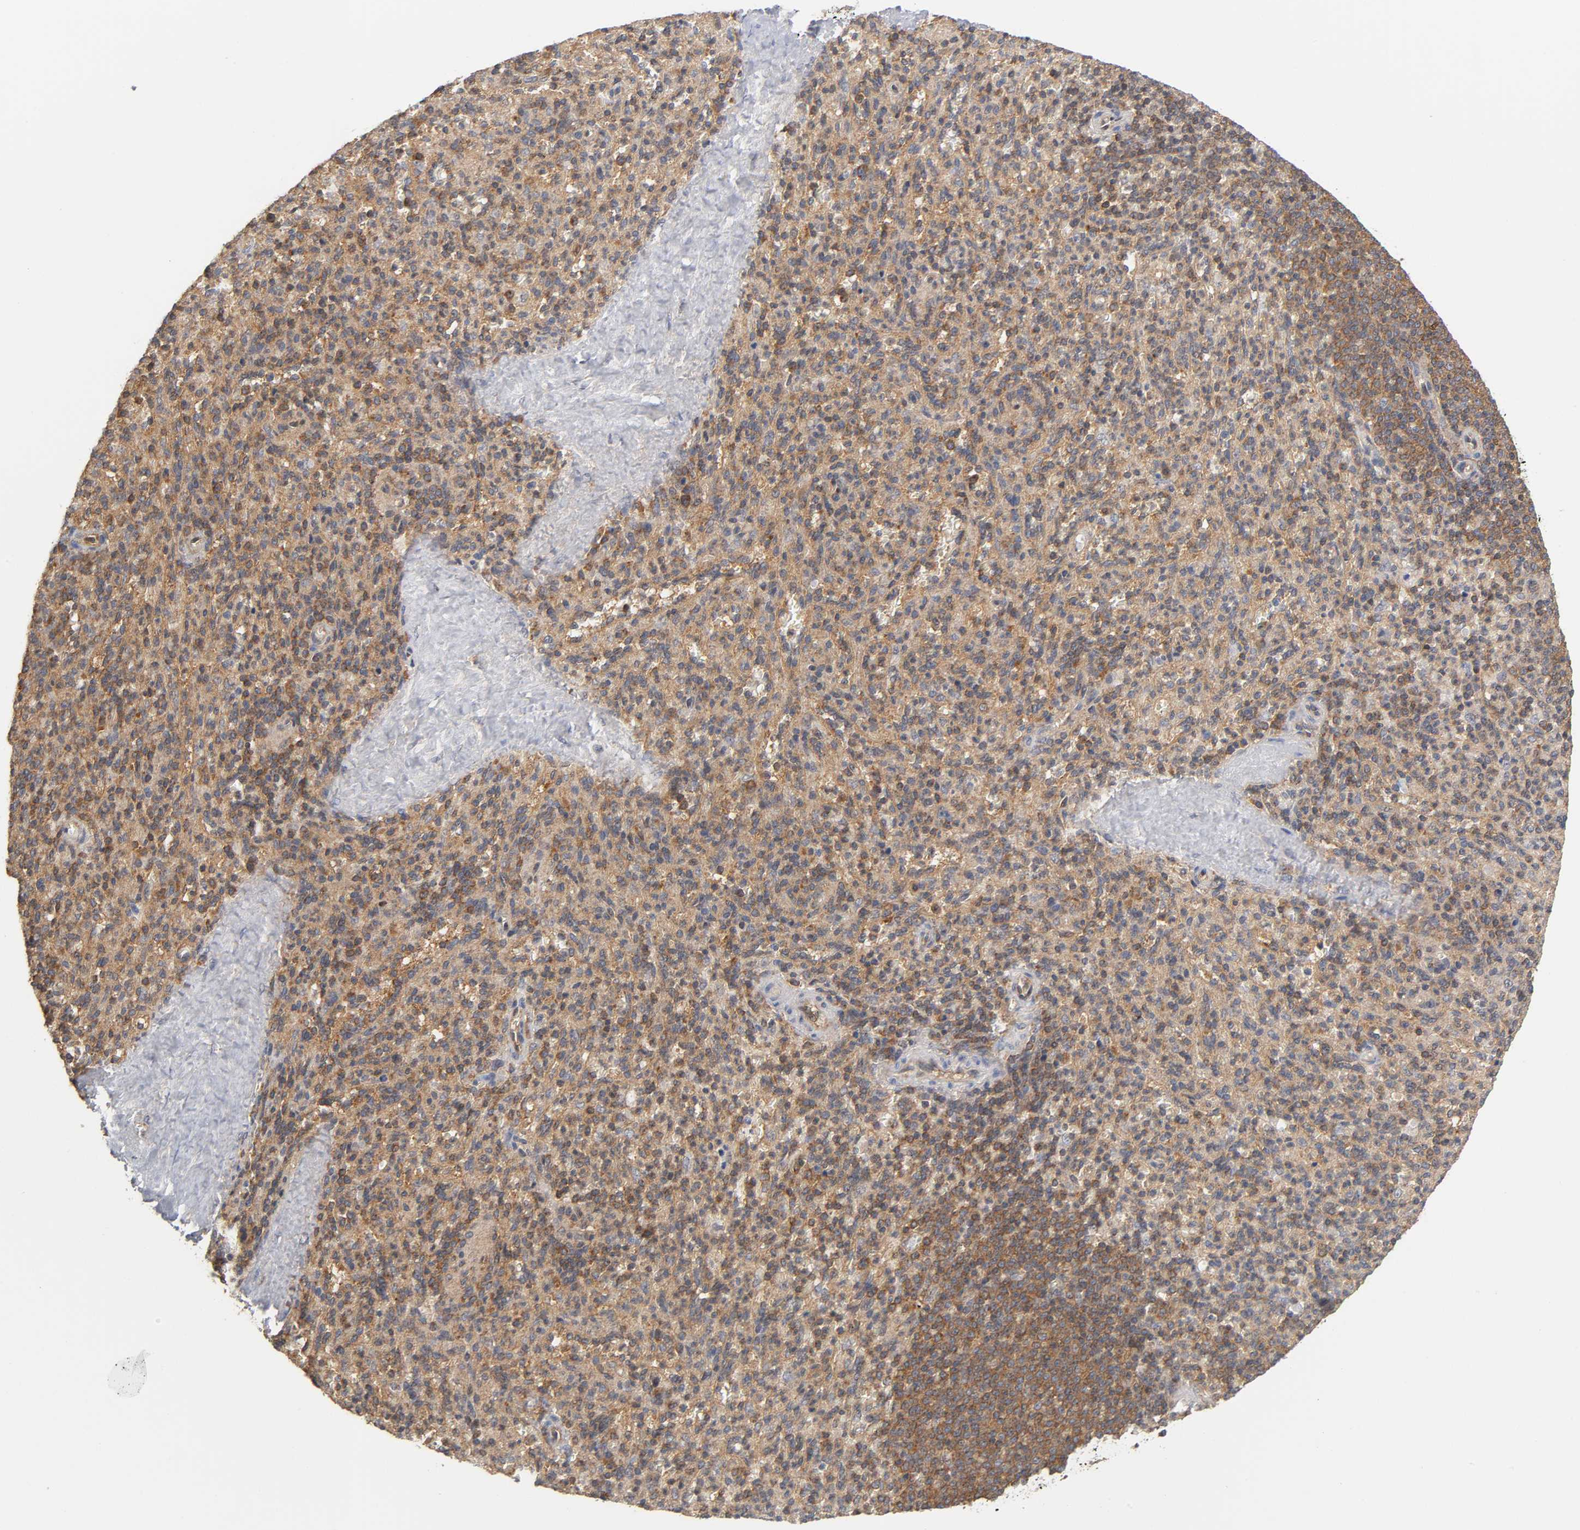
{"staining": {"intensity": "weak", "quantity": ">75%", "location": "cytoplasmic/membranous"}, "tissue": "spleen", "cell_type": "Cells in red pulp", "image_type": "normal", "snomed": [{"axis": "morphology", "description": "Normal tissue, NOS"}, {"axis": "topography", "description": "Spleen"}], "caption": "A high-resolution micrograph shows IHC staining of benign spleen, which exhibits weak cytoplasmic/membranous staining in approximately >75% of cells in red pulp.", "gene": "PAFAH1B1", "patient": {"sex": "male", "age": 36}}